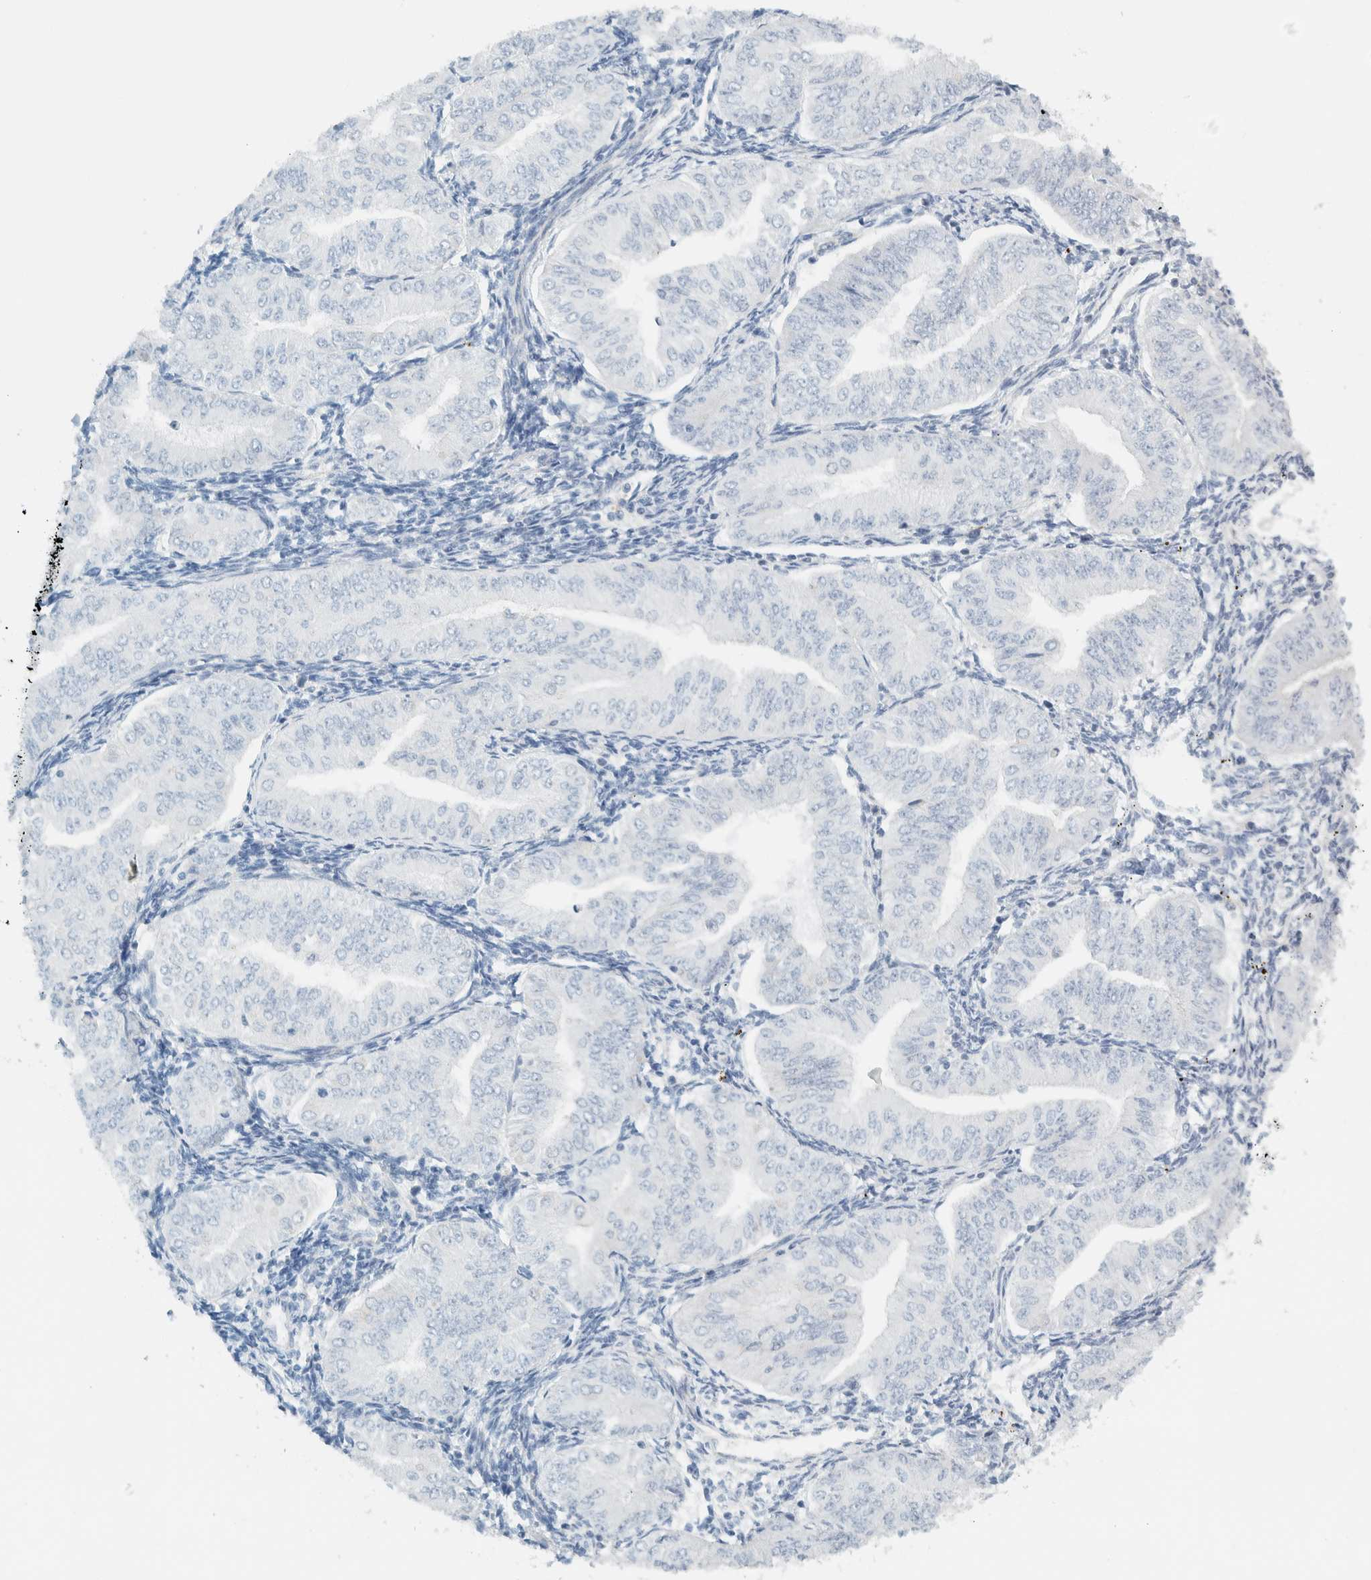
{"staining": {"intensity": "negative", "quantity": "none", "location": "none"}, "tissue": "endometrial cancer", "cell_type": "Tumor cells", "image_type": "cancer", "snomed": [{"axis": "morphology", "description": "Normal tissue, NOS"}, {"axis": "morphology", "description": "Adenocarcinoma, NOS"}, {"axis": "topography", "description": "Endometrium"}], "caption": "This is an immunohistochemistry photomicrograph of endometrial cancer. There is no staining in tumor cells.", "gene": "NDE1", "patient": {"sex": "female", "age": 53}}